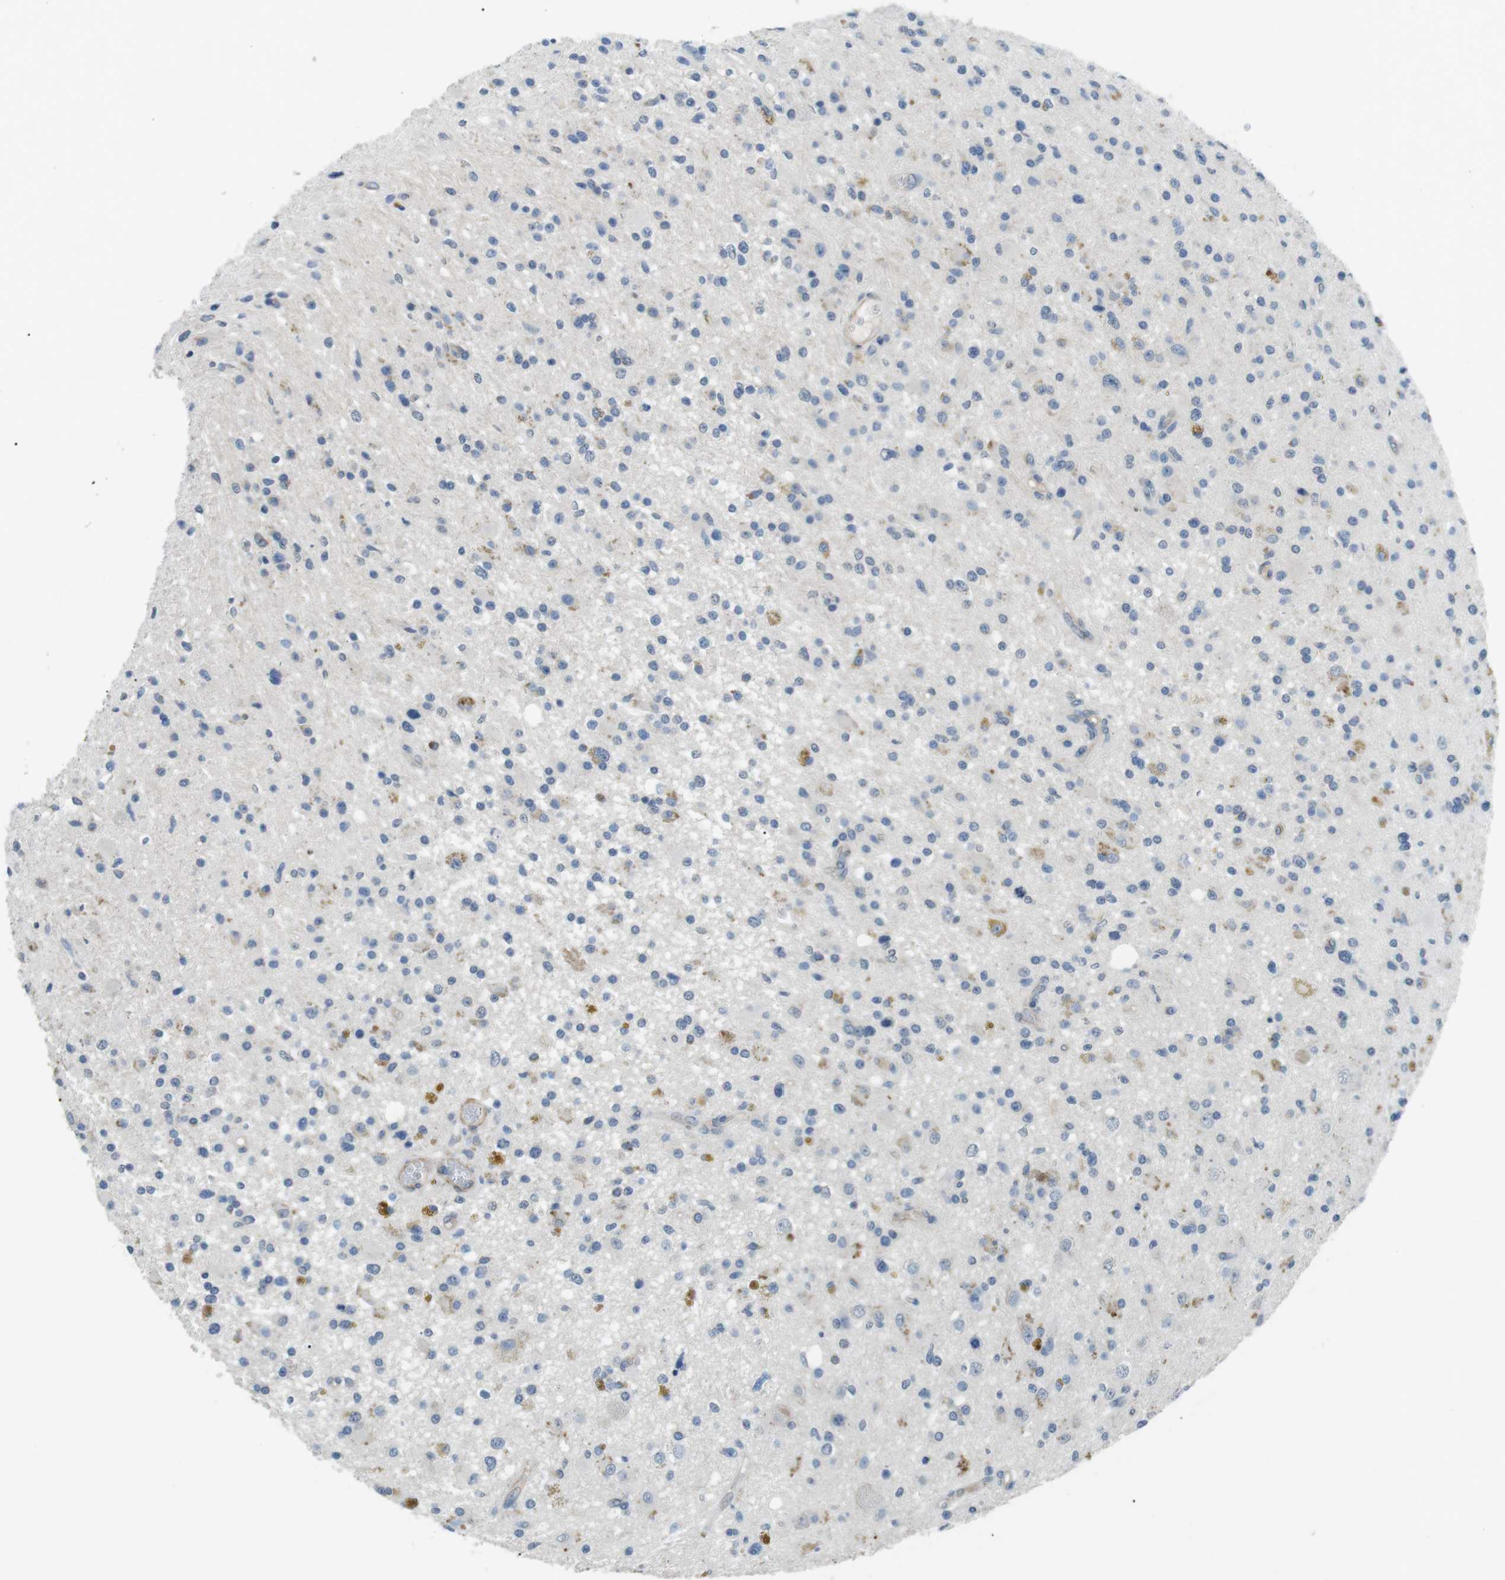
{"staining": {"intensity": "moderate", "quantity": "<25%", "location": "cytoplasmic/membranous"}, "tissue": "glioma", "cell_type": "Tumor cells", "image_type": "cancer", "snomed": [{"axis": "morphology", "description": "Glioma, malignant, High grade"}, {"axis": "topography", "description": "Brain"}], "caption": "Brown immunohistochemical staining in glioma displays moderate cytoplasmic/membranous expression in approximately <25% of tumor cells. (DAB IHC with brightfield microscopy, high magnification).", "gene": "GZMM", "patient": {"sex": "male", "age": 33}}